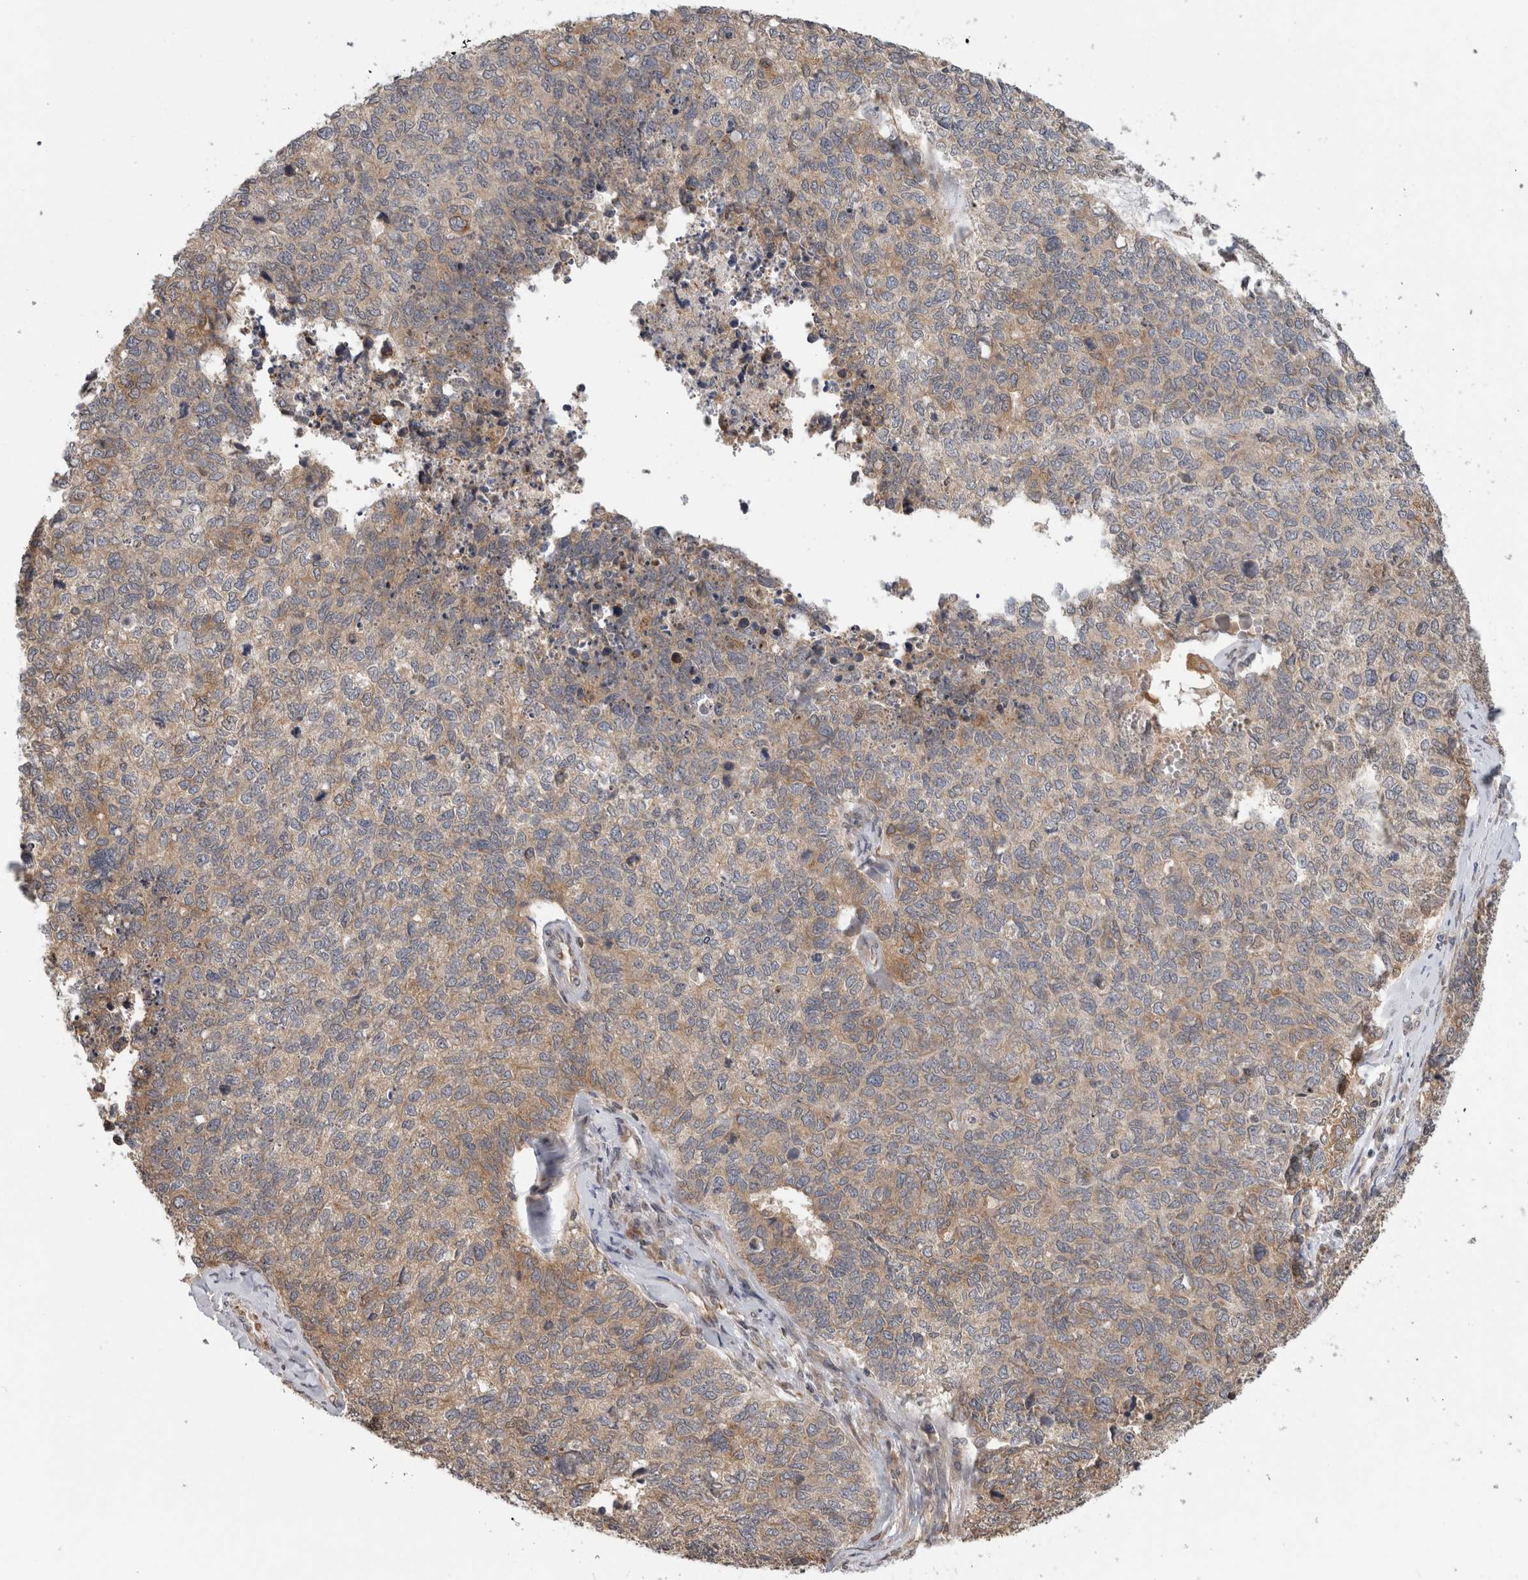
{"staining": {"intensity": "moderate", "quantity": "<25%", "location": "cytoplasmic/membranous"}, "tissue": "cervical cancer", "cell_type": "Tumor cells", "image_type": "cancer", "snomed": [{"axis": "morphology", "description": "Squamous cell carcinoma, NOS"}, {"axis": "topography", "description": "Cervix"}], "caption": "Protein staining exhibits moderate cytoplasmic/membranous expression in about <25% of tumor cells in cervical cancer (squamous cell carcinoma). (Stains: DAB in brown, nuclei in blue, Microscopy: brightfield microscopy at high magnification).", "gene": "PARP6", "patient": {"sex": "female", "age": 63}}